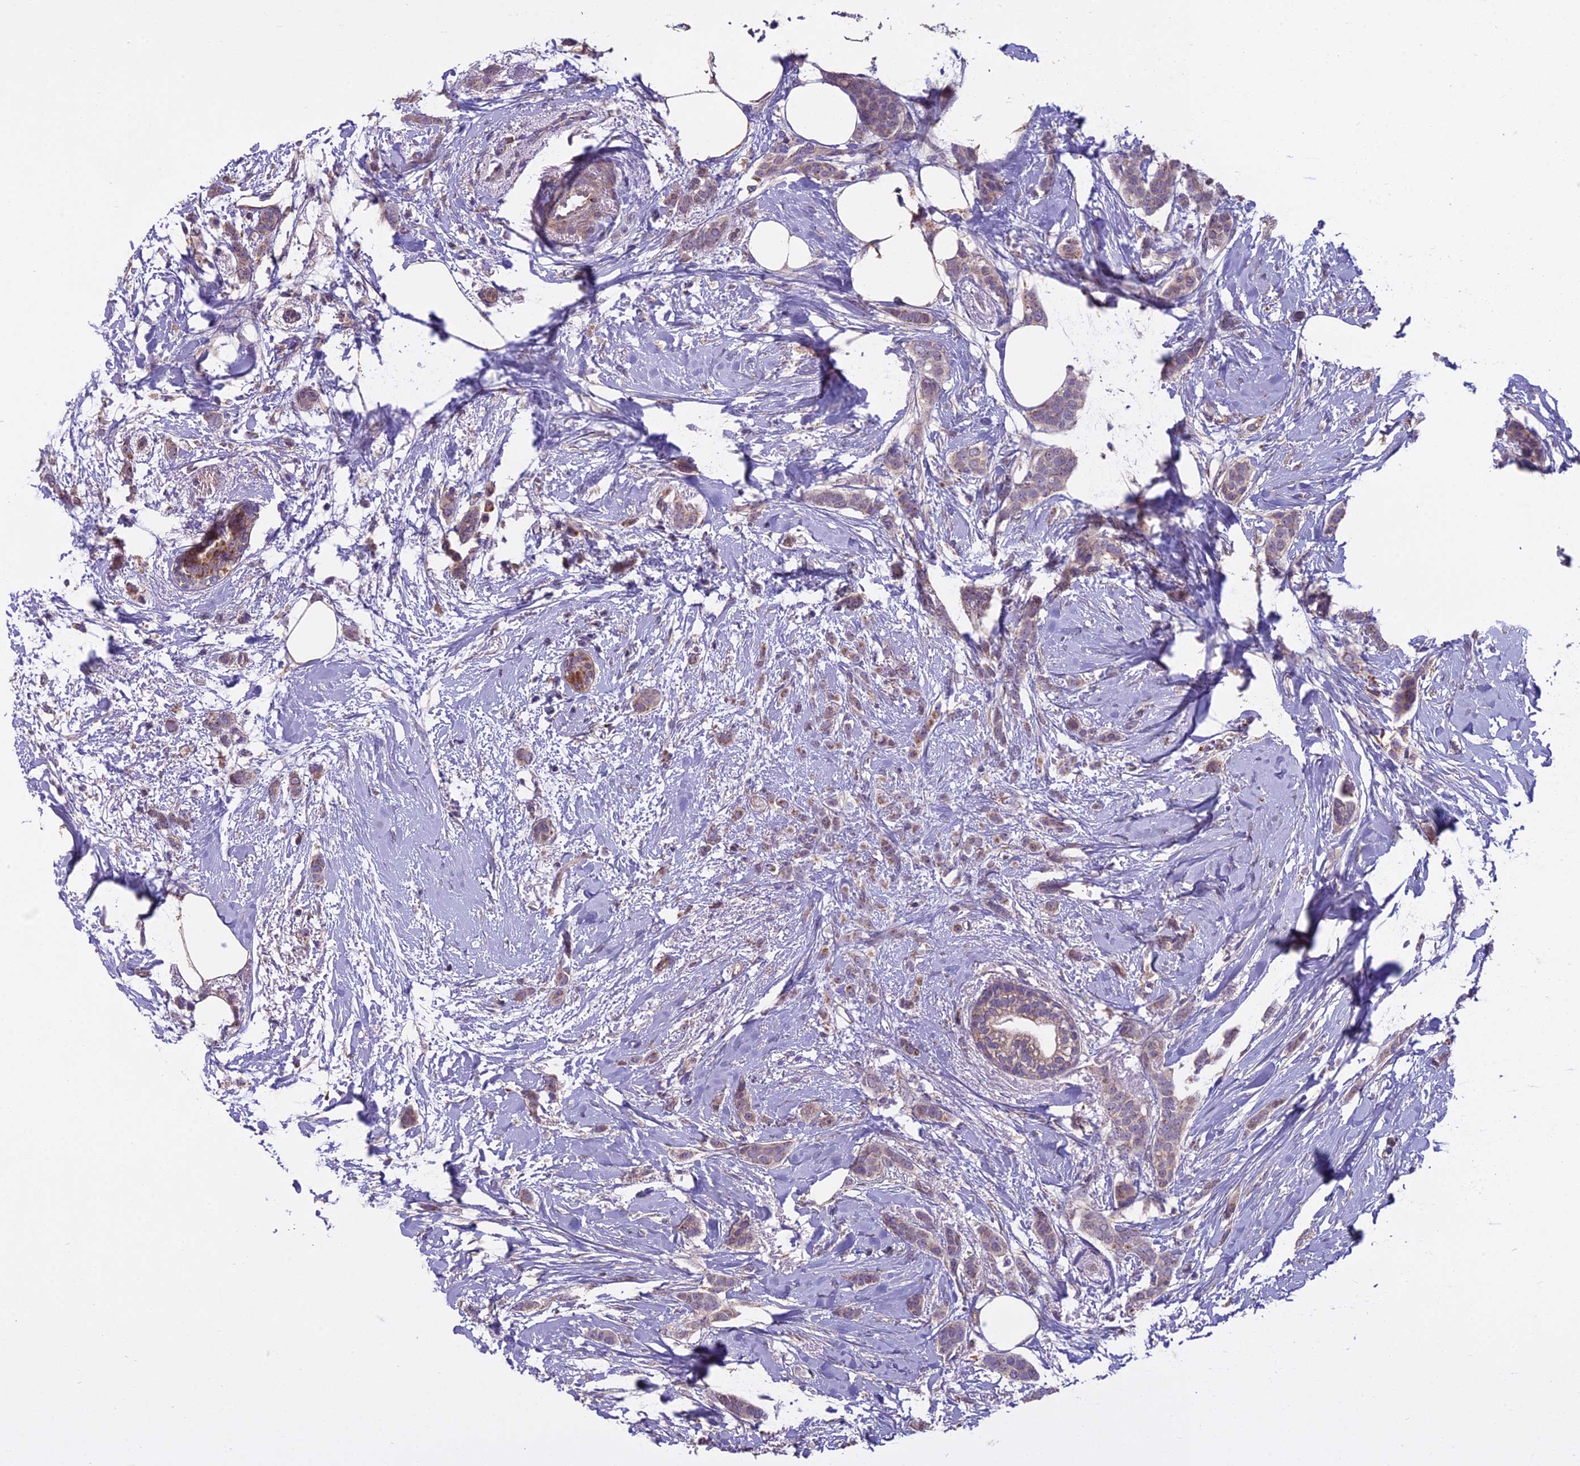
{"staining": {"intensity": "moderate", "quantity": "25%-75%", "location": "cytoplasmic/membranous"}, "tissue": "breast cancer", "cell_type": "Tumor cells", "image_type": "cancer", "snomed": [{"axis": "morphology", "description": "Duct carcinoma"}, {"axis": "topography", "description": "Breast"}], "caption": "Immunohistochemistry (IHC) of human breast cancer shows medium levels of moderate cytoplasmic/membranous expression in about 25%-75% of tumor cells.", "gene": "DUS2", "patient": {"sex": "female", "age": 72}}